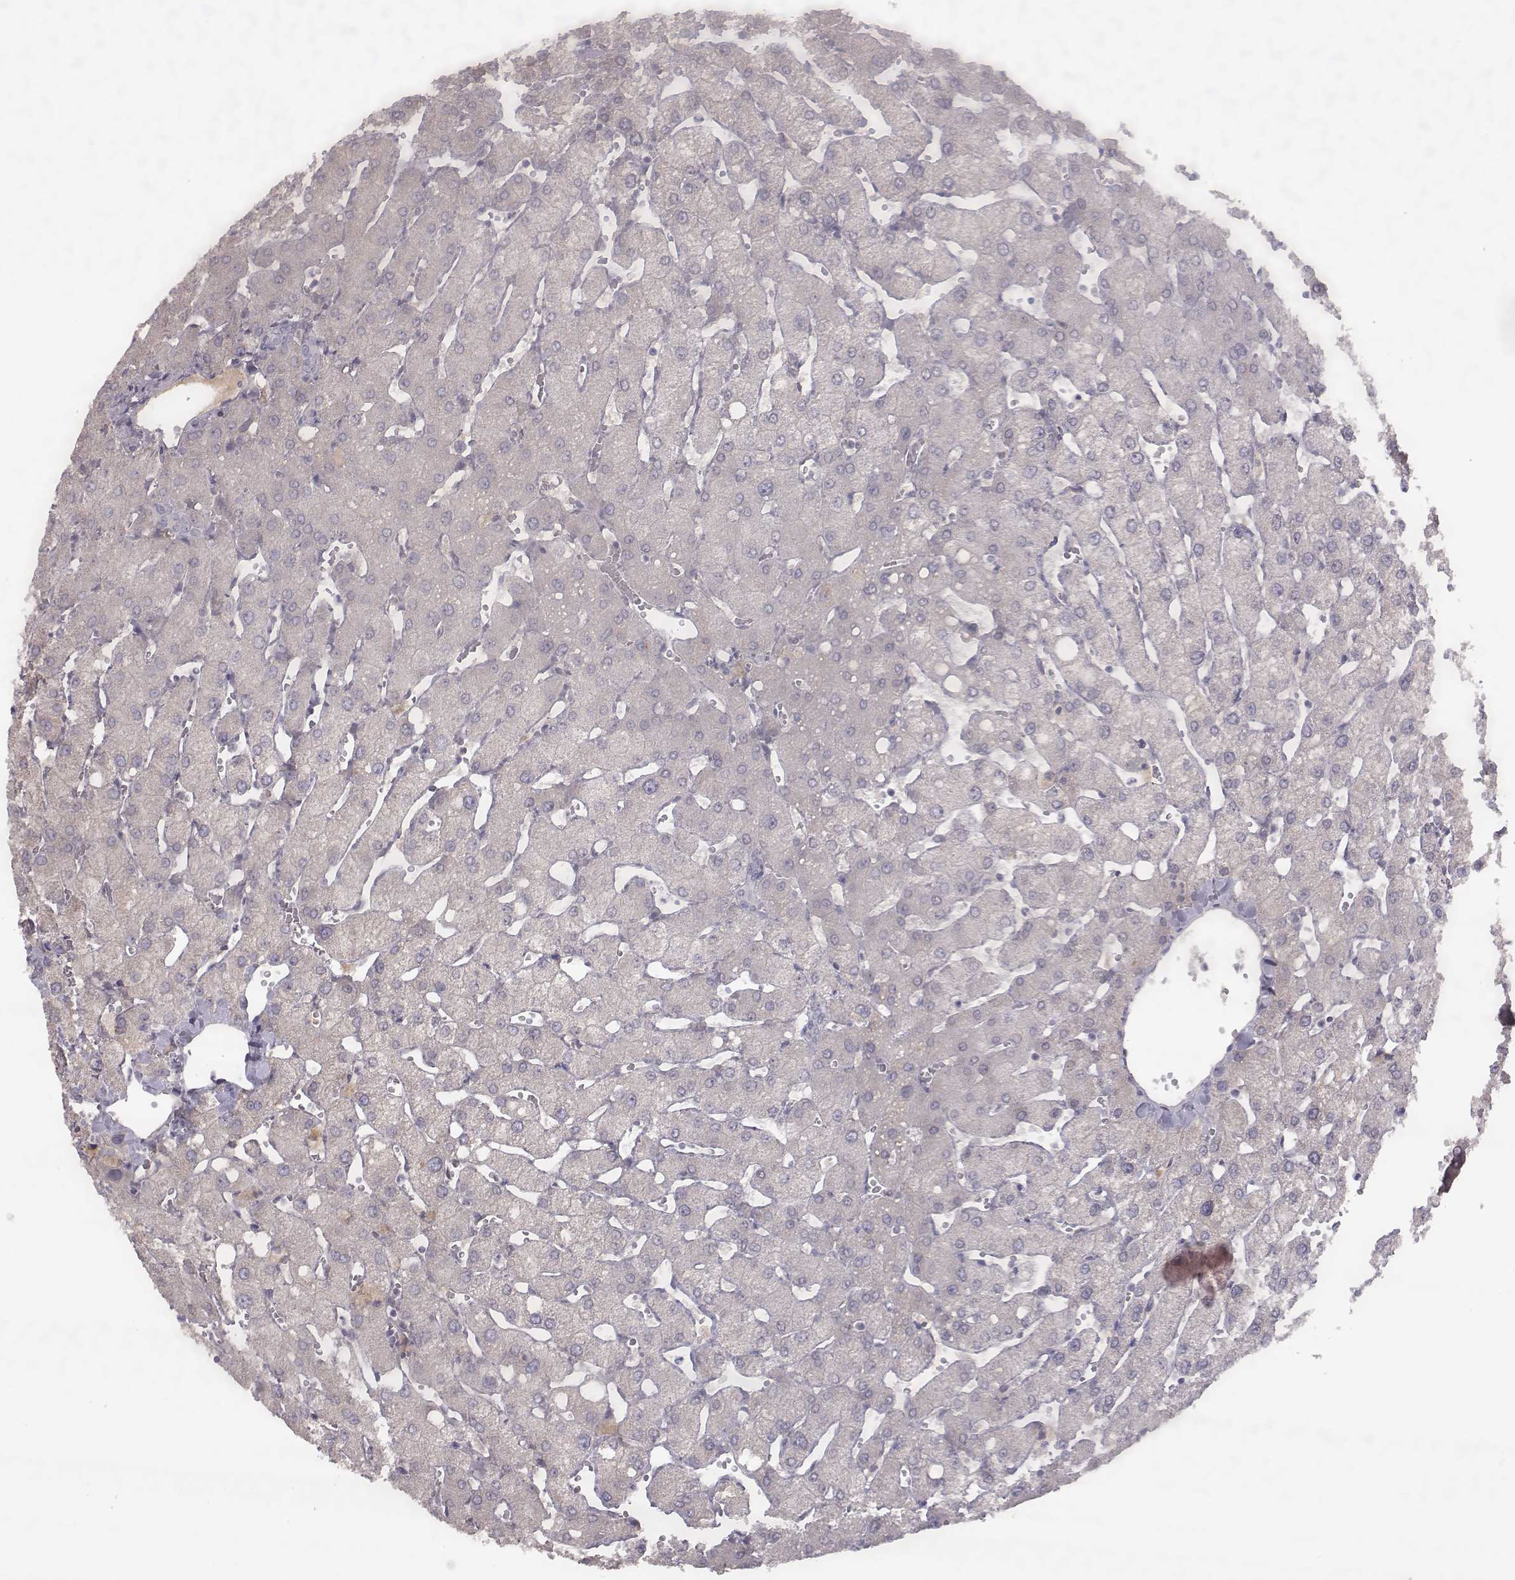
{"staining": {"intensity": "negative", "quantity": "none", "location": "none"}, "tissue": "liver", "cell_type": "Cholangiocytes", "image_type": "normal", "snomed": [{"axis": "morphology", "description": "Normal tissue, NOS"}, {"axis": "topography", "description": "Liver"}], "caption": "The IHC image has no significant positivity in cholangiocytes of liver.", "gene": "TLX3", "patient": {"sex": "female", "age": 54}}